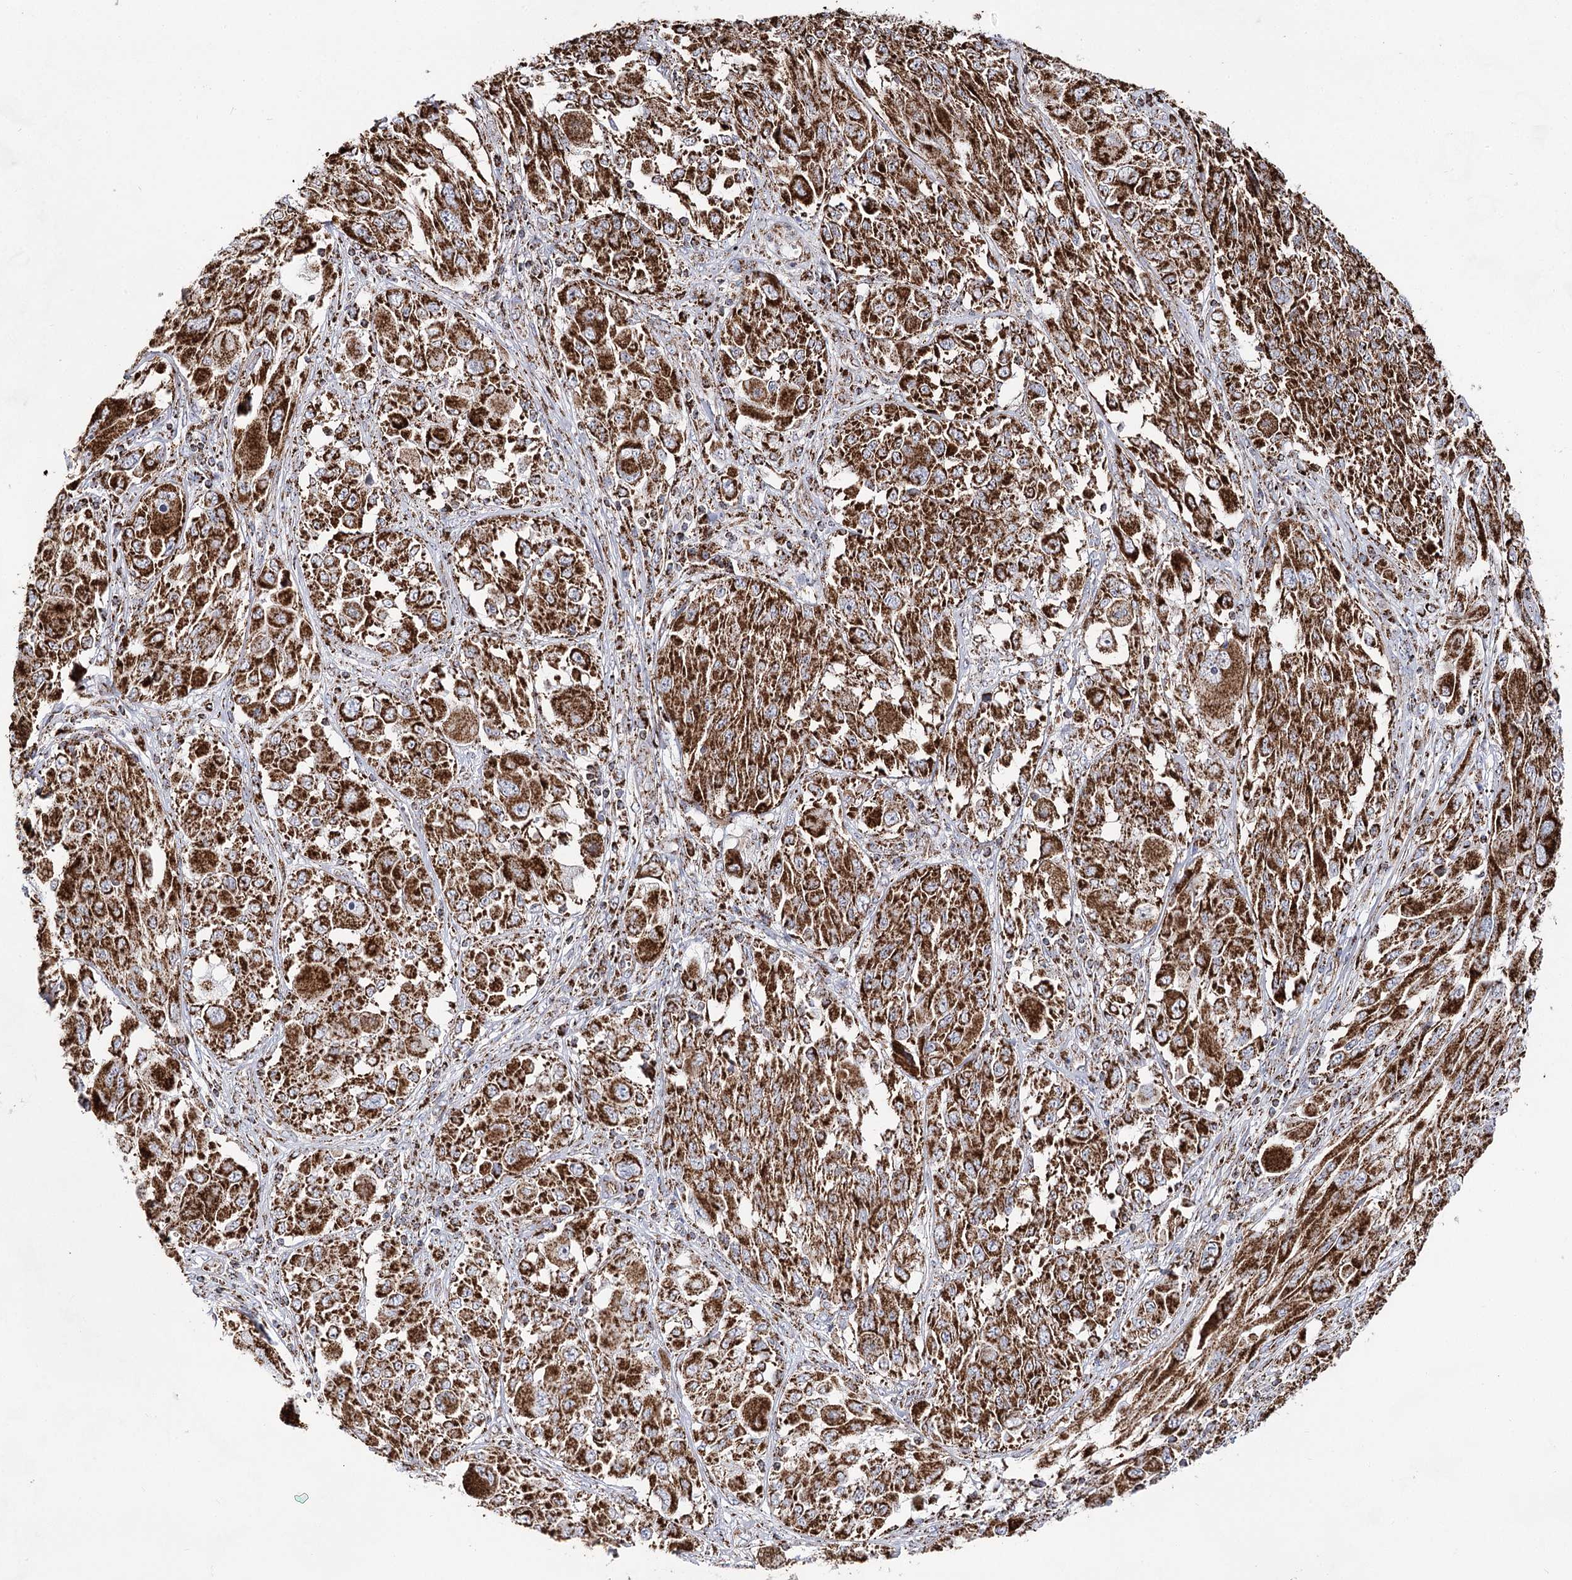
{"staining": {"intensity": "strong", "quantity": ">75%", "location": "cytoplasmic/membranous"}, "tissue": "melanoma", "cell_type": "Tumor cells", "image_type": "cancer", "snomed": [{"axis": "morphology", "description": "Malignant melanoma, NOS"}, {"axis": "topography", "description": "Skin"}], "caption": "Protein staining of malignant melanoma tissue exhibits strong cytoplasmic/membranous expression in approximately >75% of tumor cells.", "gene": "NADK2", "patient": {"sex": "female", "age": 91}}